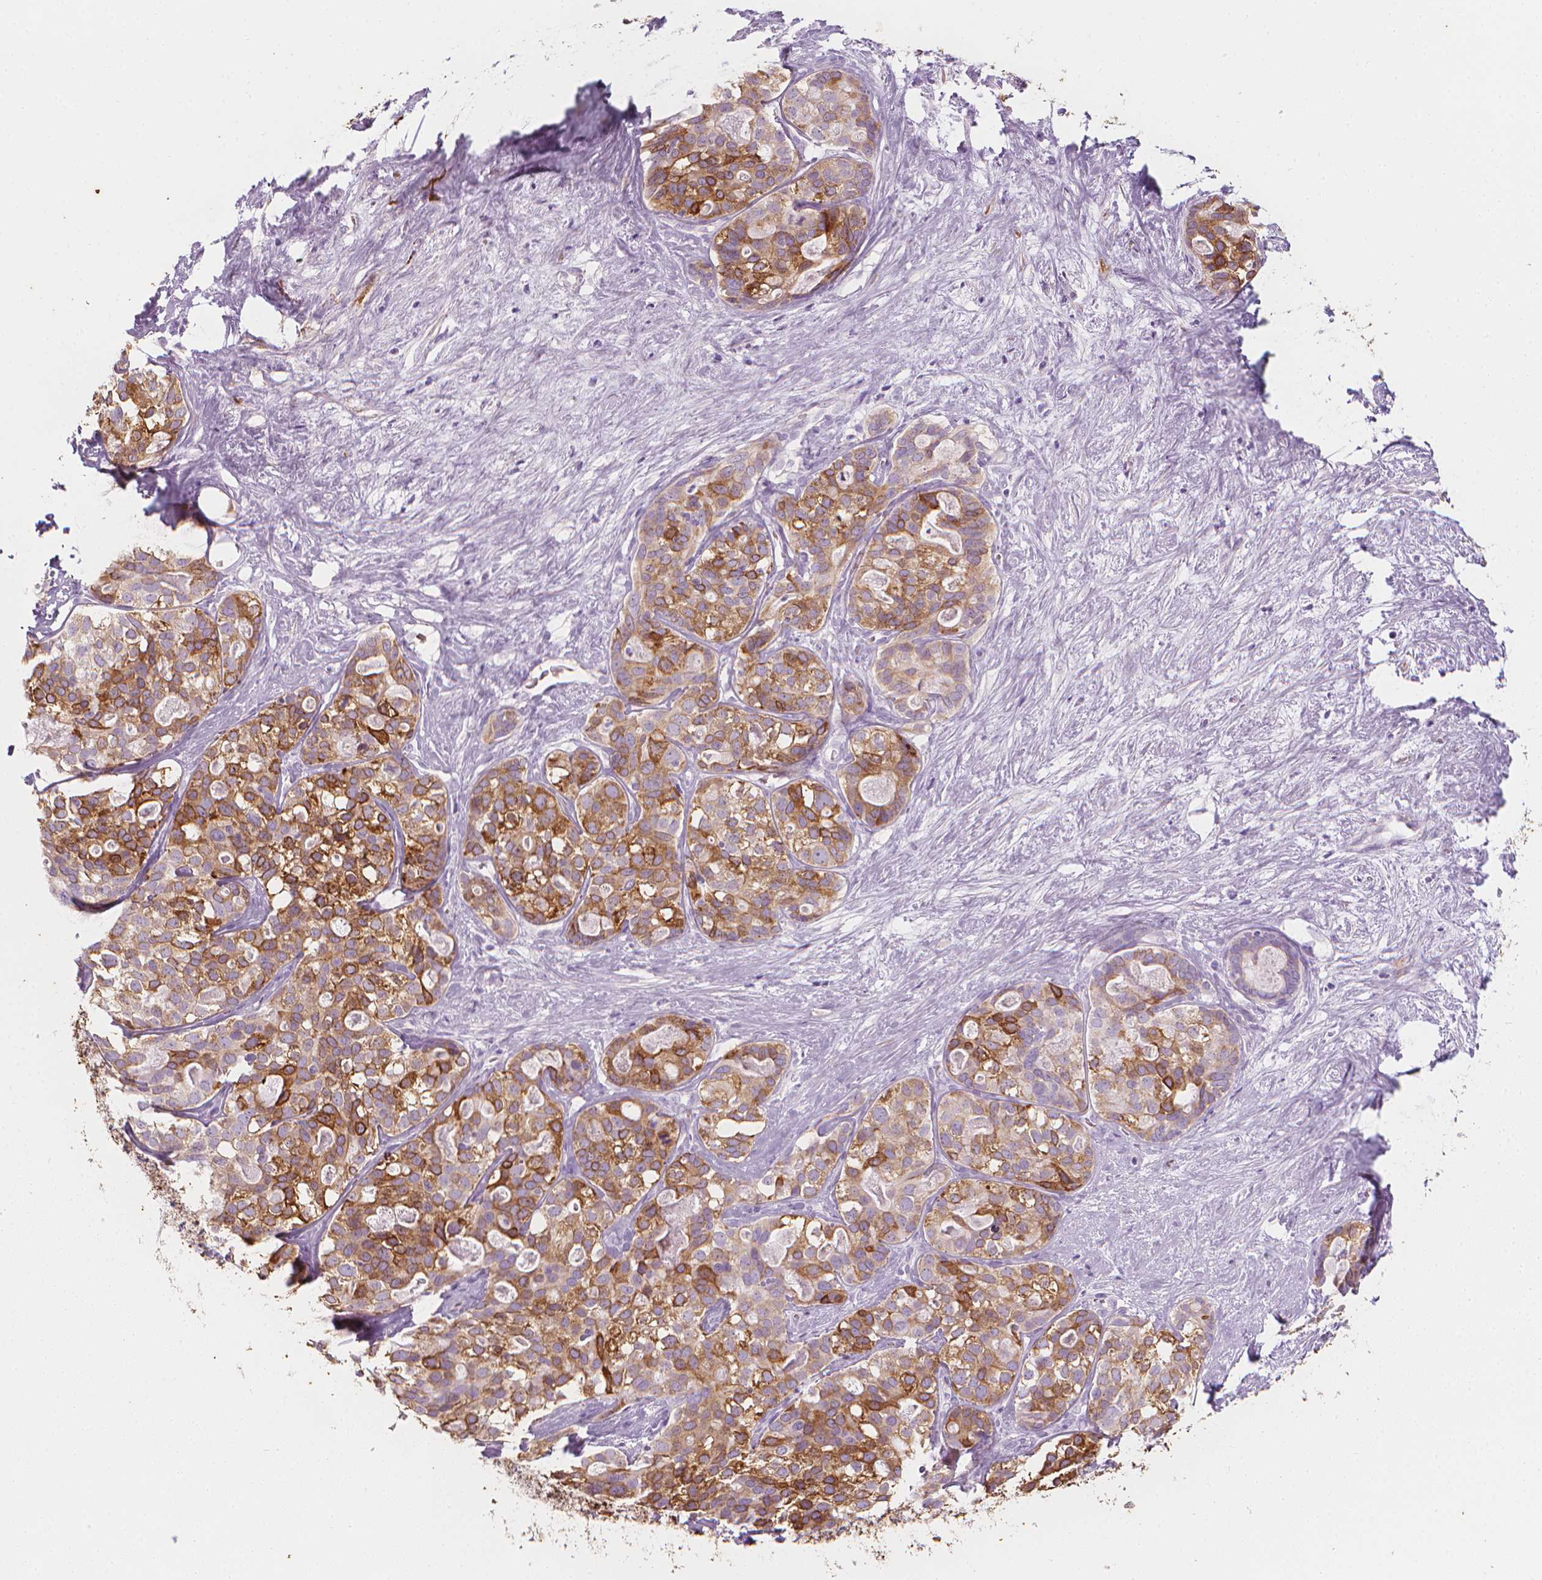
{"staining": {"intensity": "moderate", "quantity": ">75%", "location": "cytoplasmic/membranous"}, "tissue": "liver cancer", "cell_type": "Tumor cells", "image_type": "cancer", "snomed": [{"axis": "morphology", "description": "Cholangiocarcinoma"}, {"axis": "topography", "description": "Liver"}], "caption": "Brown immunohistochemical staining in human liver cancer exhibits moderate cytoplasmic/membranous expression in approximately >75% of tumor cells.", "gene": "CES1", "patient": {"sex": "male", "age": 56}}